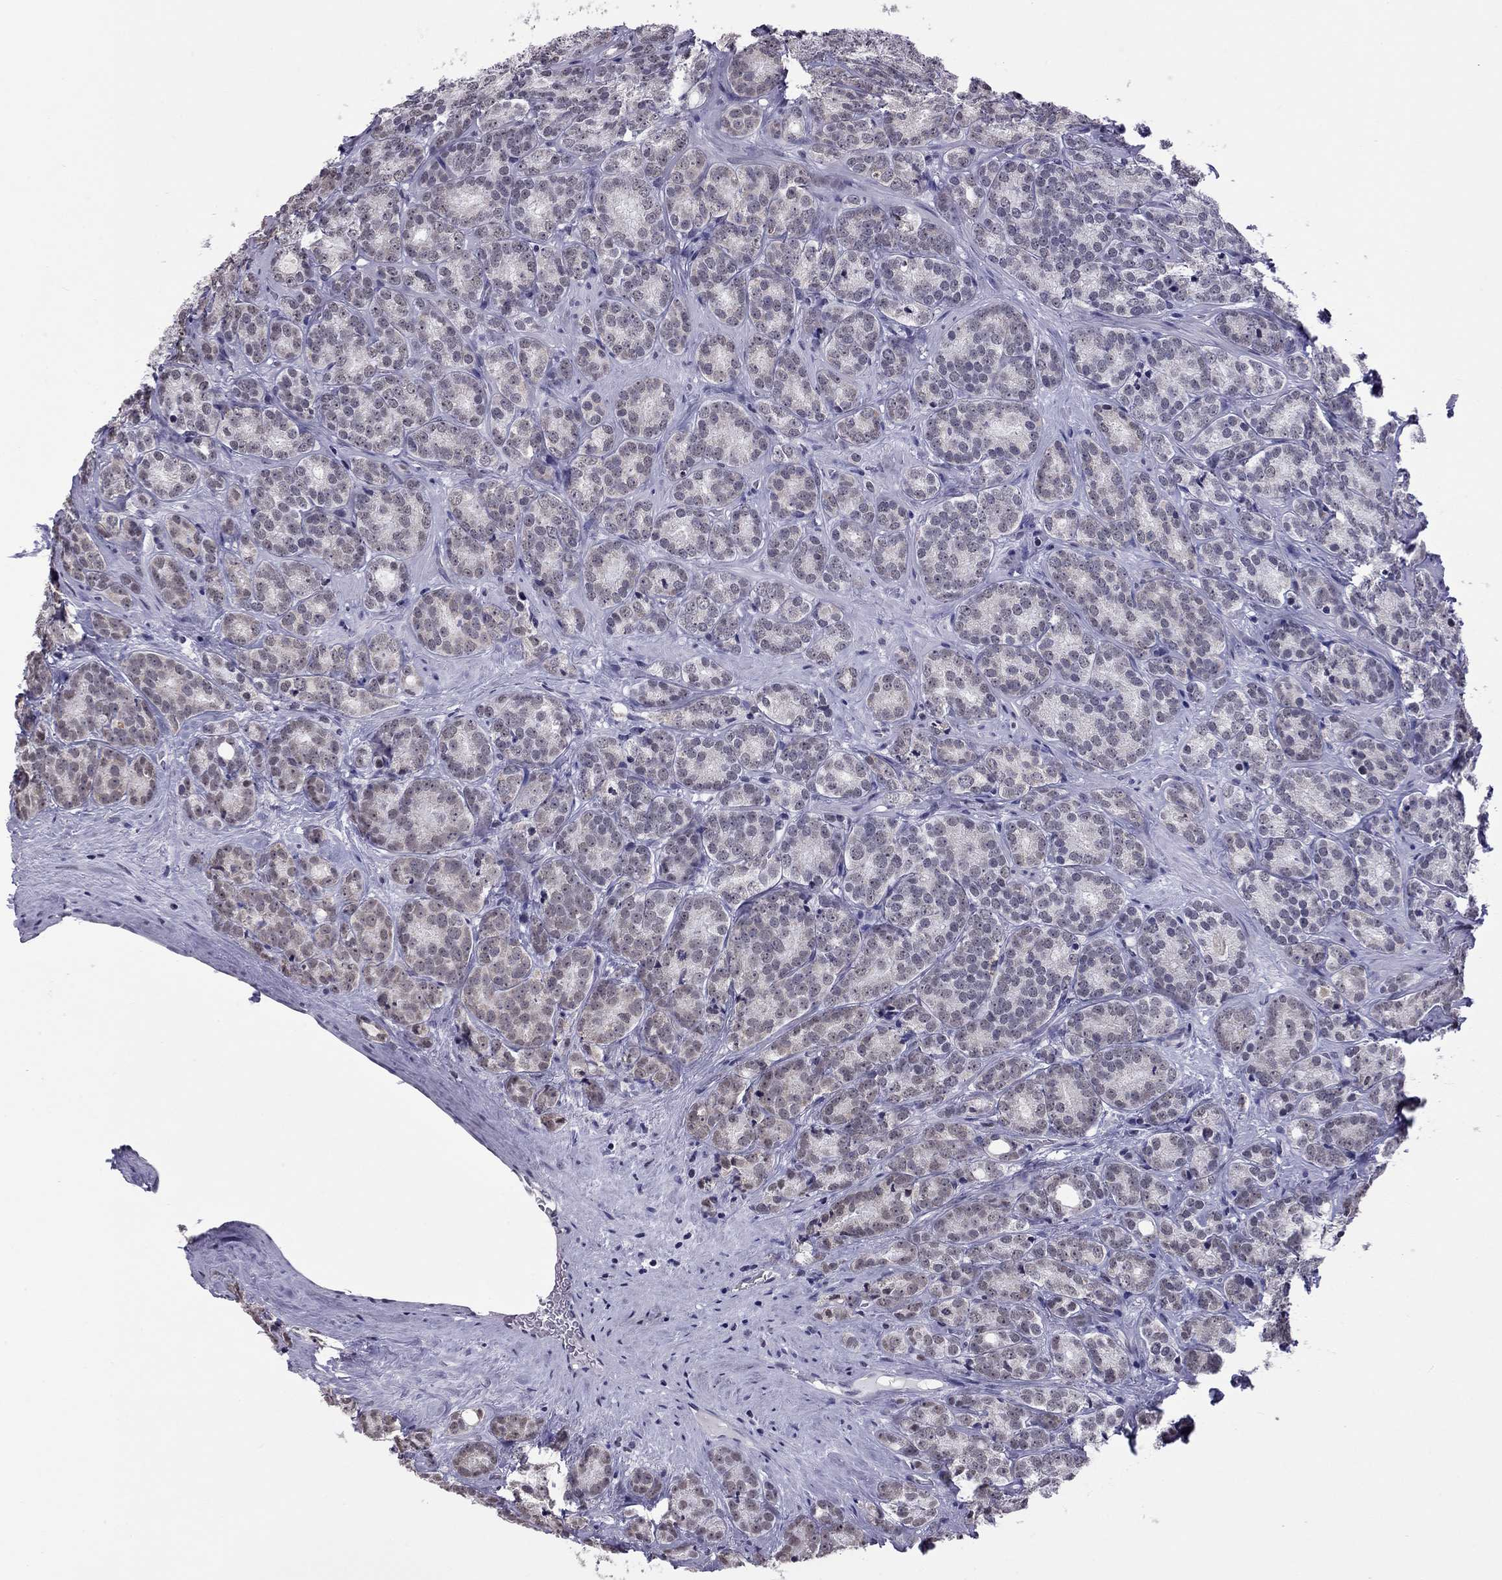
{"staining": {"intensity": "negative", "quantity": "none", "location": "none"}, "tissue": "prostate cancer", "cell_type": "Tumor cells", "image_type": "cancer", "snomed": [{"axis": "morphology", "description": "Adenocarcinoma, NOS"}, {"axis": "topography", "description": "Prostate"}], "caption": "The image displays no significant staining in tumor cells of prostate cancer (adenocarcinoma).", "gene": "PPP1R3A", "patient": {"sex": "male", "age": 71}}